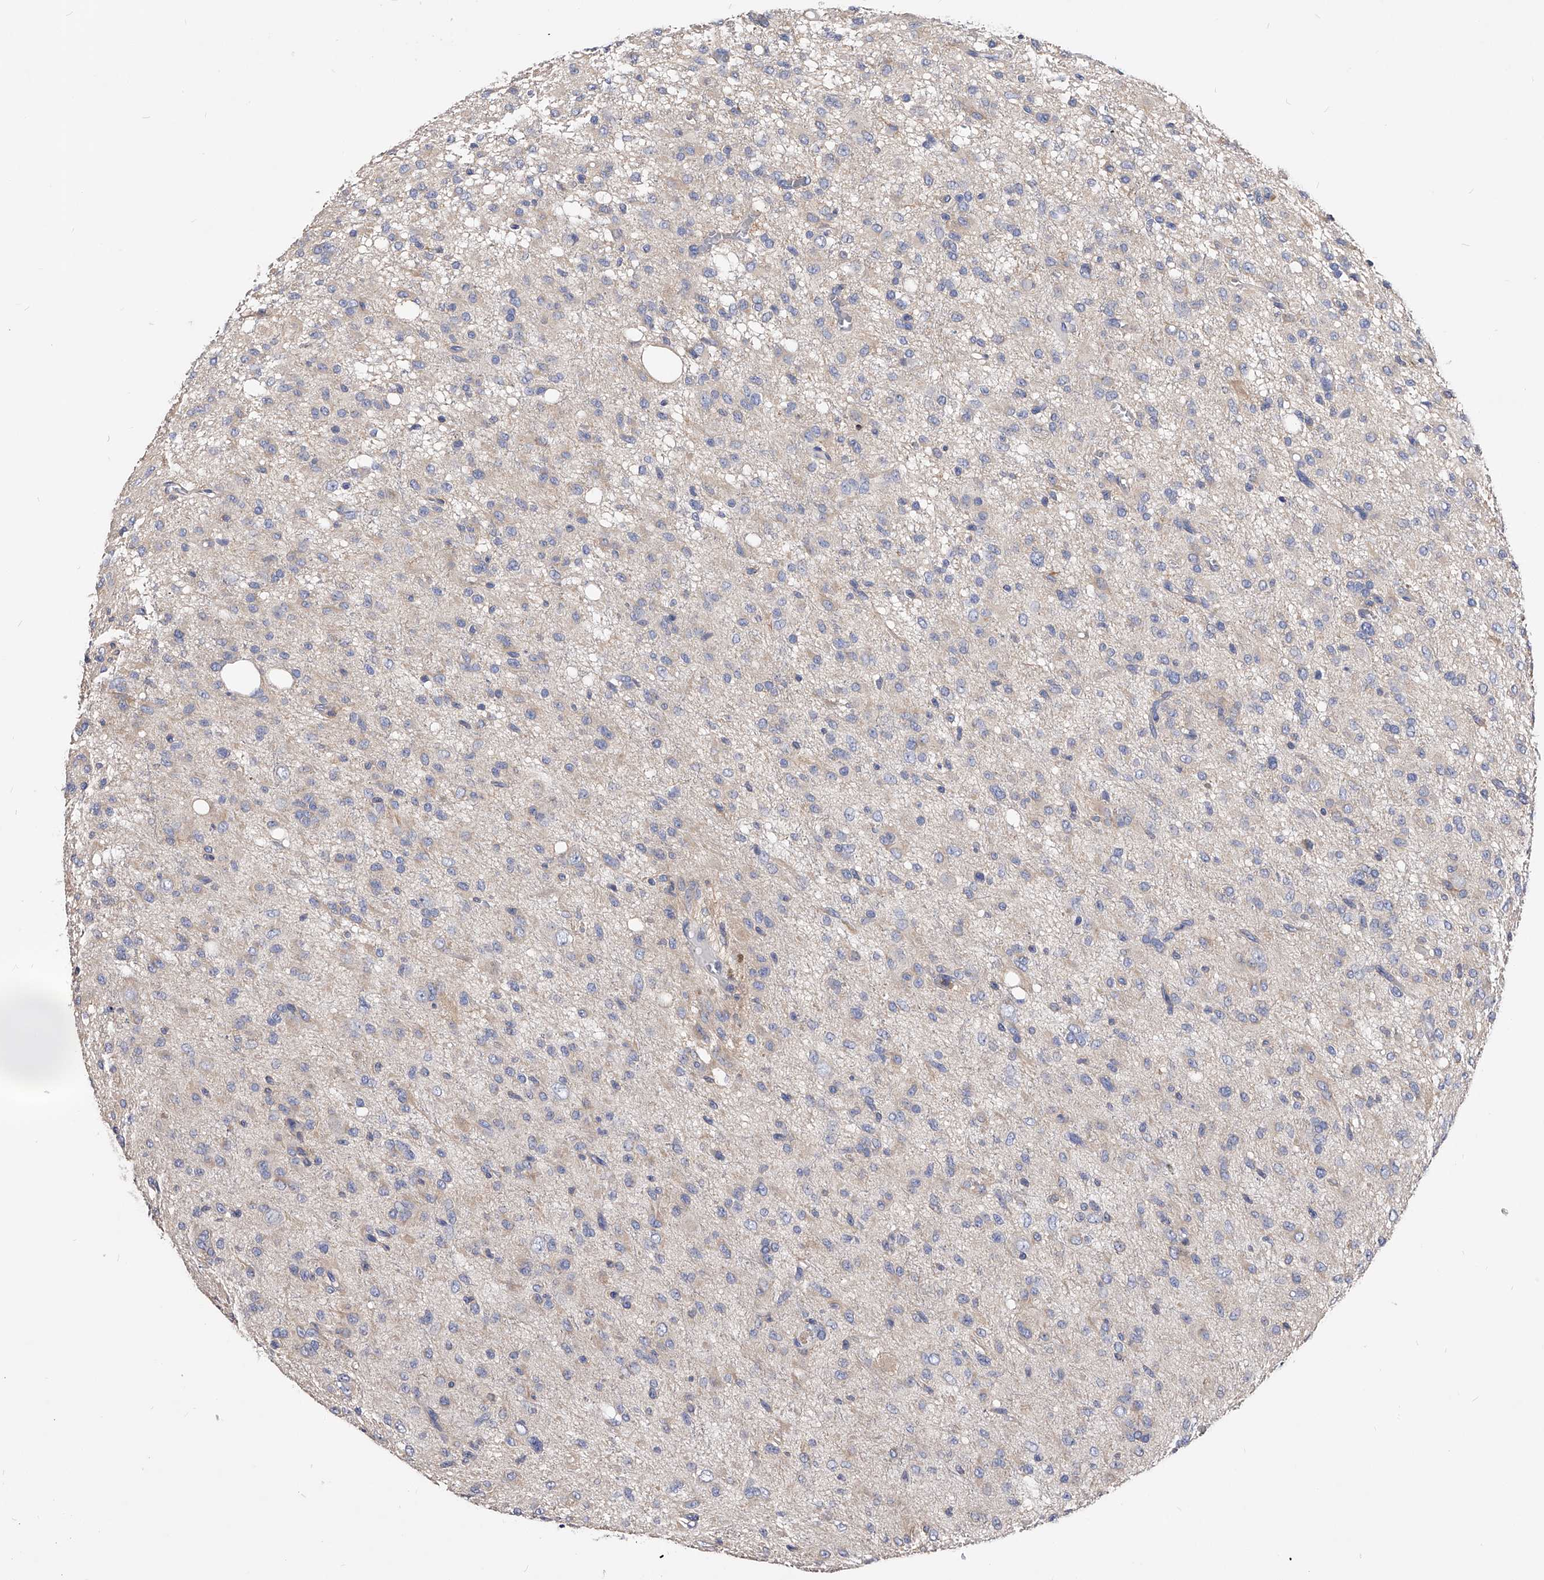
{"staining": {"intensity": "negative", "quantity": "none", "location": "none"}, "tissue": "glioma", "cell_type": "Tumor cells", "image_type": "cancer", "snomed": [{"axis": "morphology", "description": "Glioma, malignant, High grade"}, {"axis": "topography", "description": "Brain"}], "caption": "The micrograph demonstrates no staining of tumor cells in glioma. Brightfield microscopy of immunohistochemistry (IHC) stained with DAB (3,3'-diaminobenzidine) (brown) and hematoxylin (blue), captured at high magnification.", "gene": "APEH", "patient": {"sex": "female", "age": 59}}